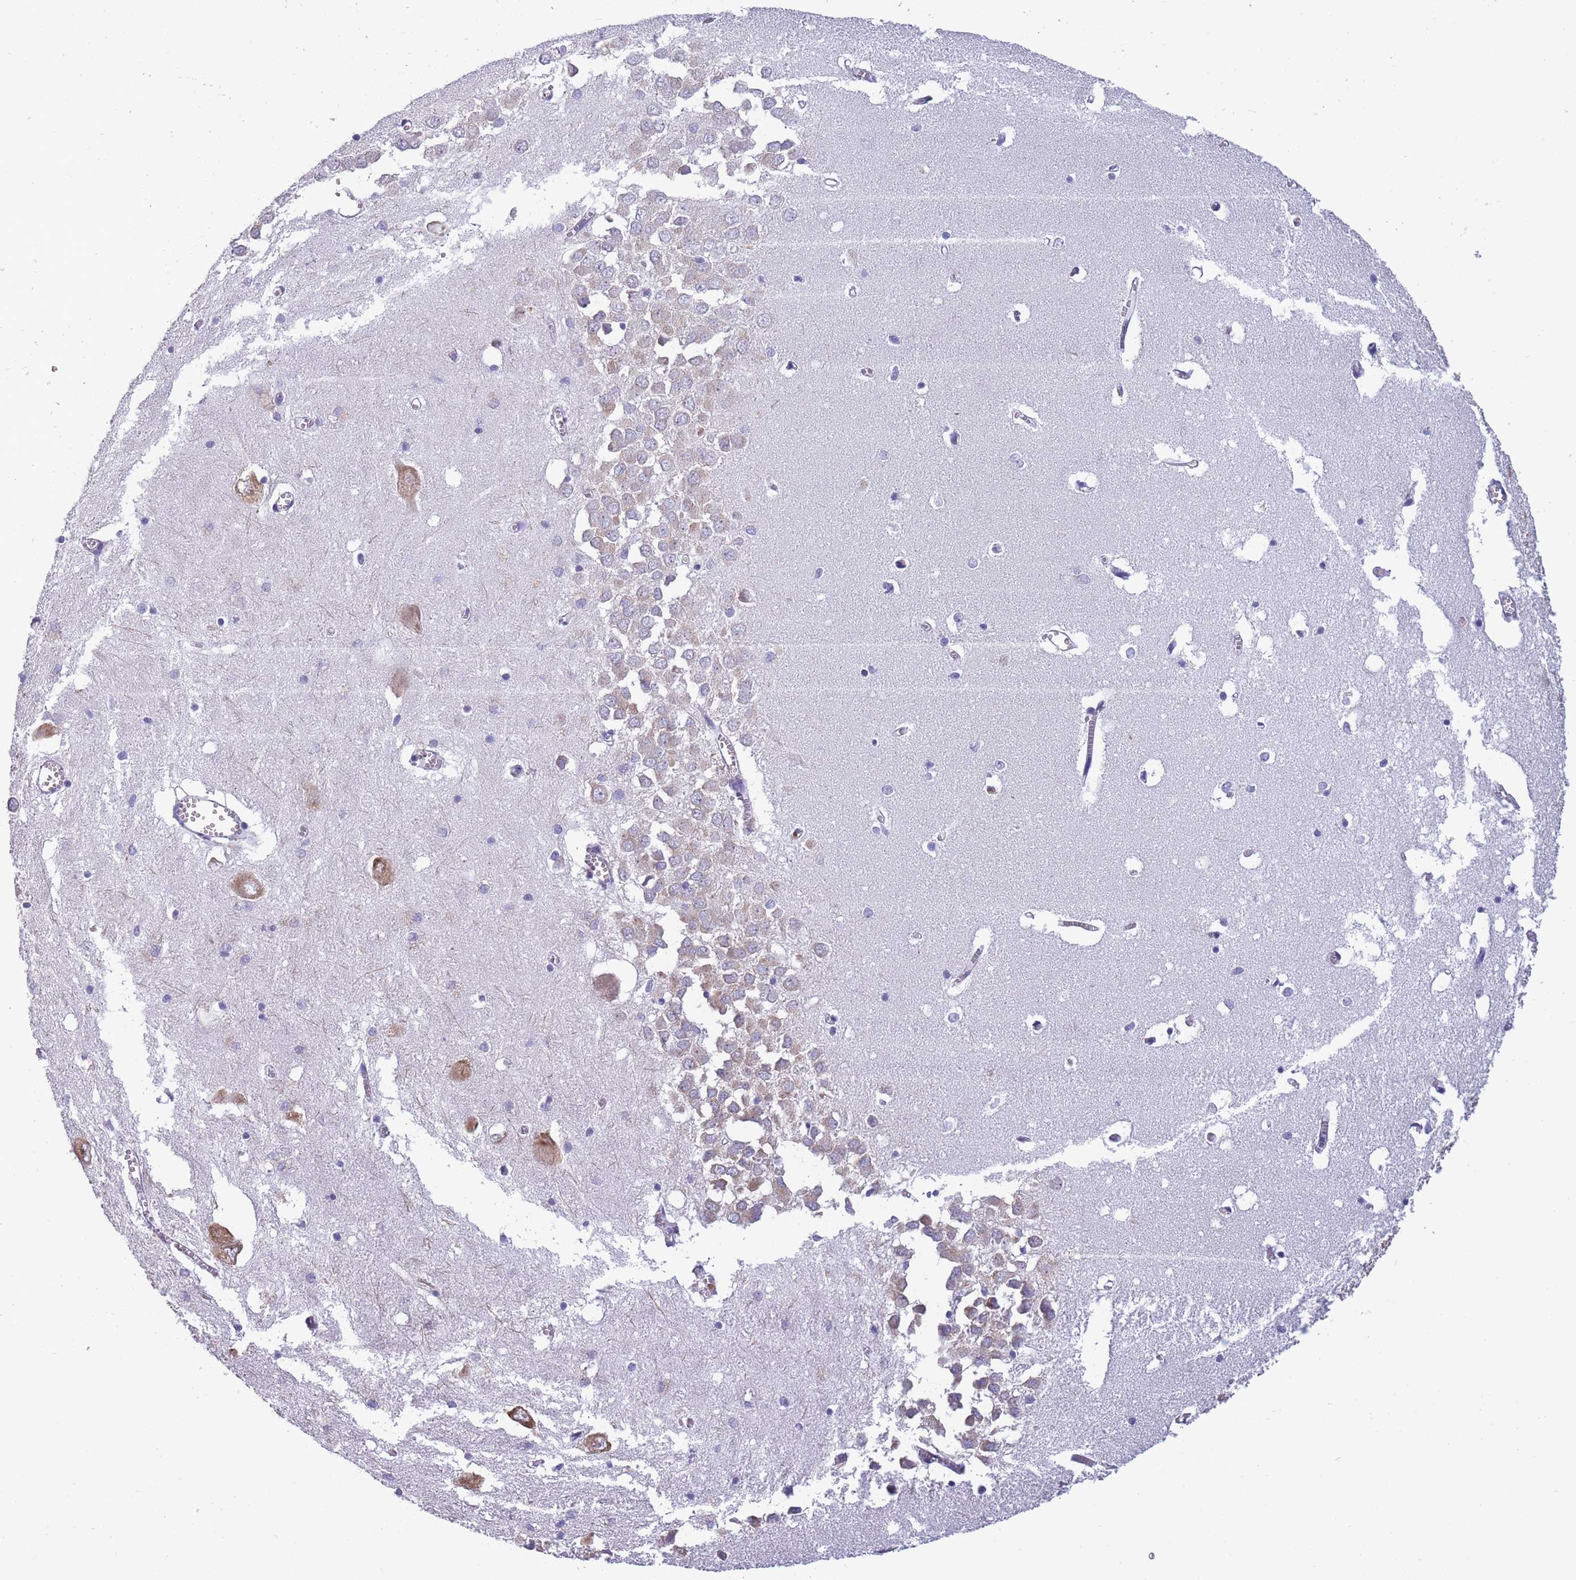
{"staining": {"intensity": "negative", "quantity": "none", "location": "none"}, "tissue": "hippocampus", "cell_type": "Glial cells", "image_type": "normal", "snomed": [{"axis": "morphology", "description": "Normal tissue, NOS"}, {"axis": "topography", "description": "Hippocampus"}], "caption": "IHC of normal hippocampus reveals no staining in glial cells.", "gene": "NDUFAF6", "patient": {"sex": "male", "age": 70}}